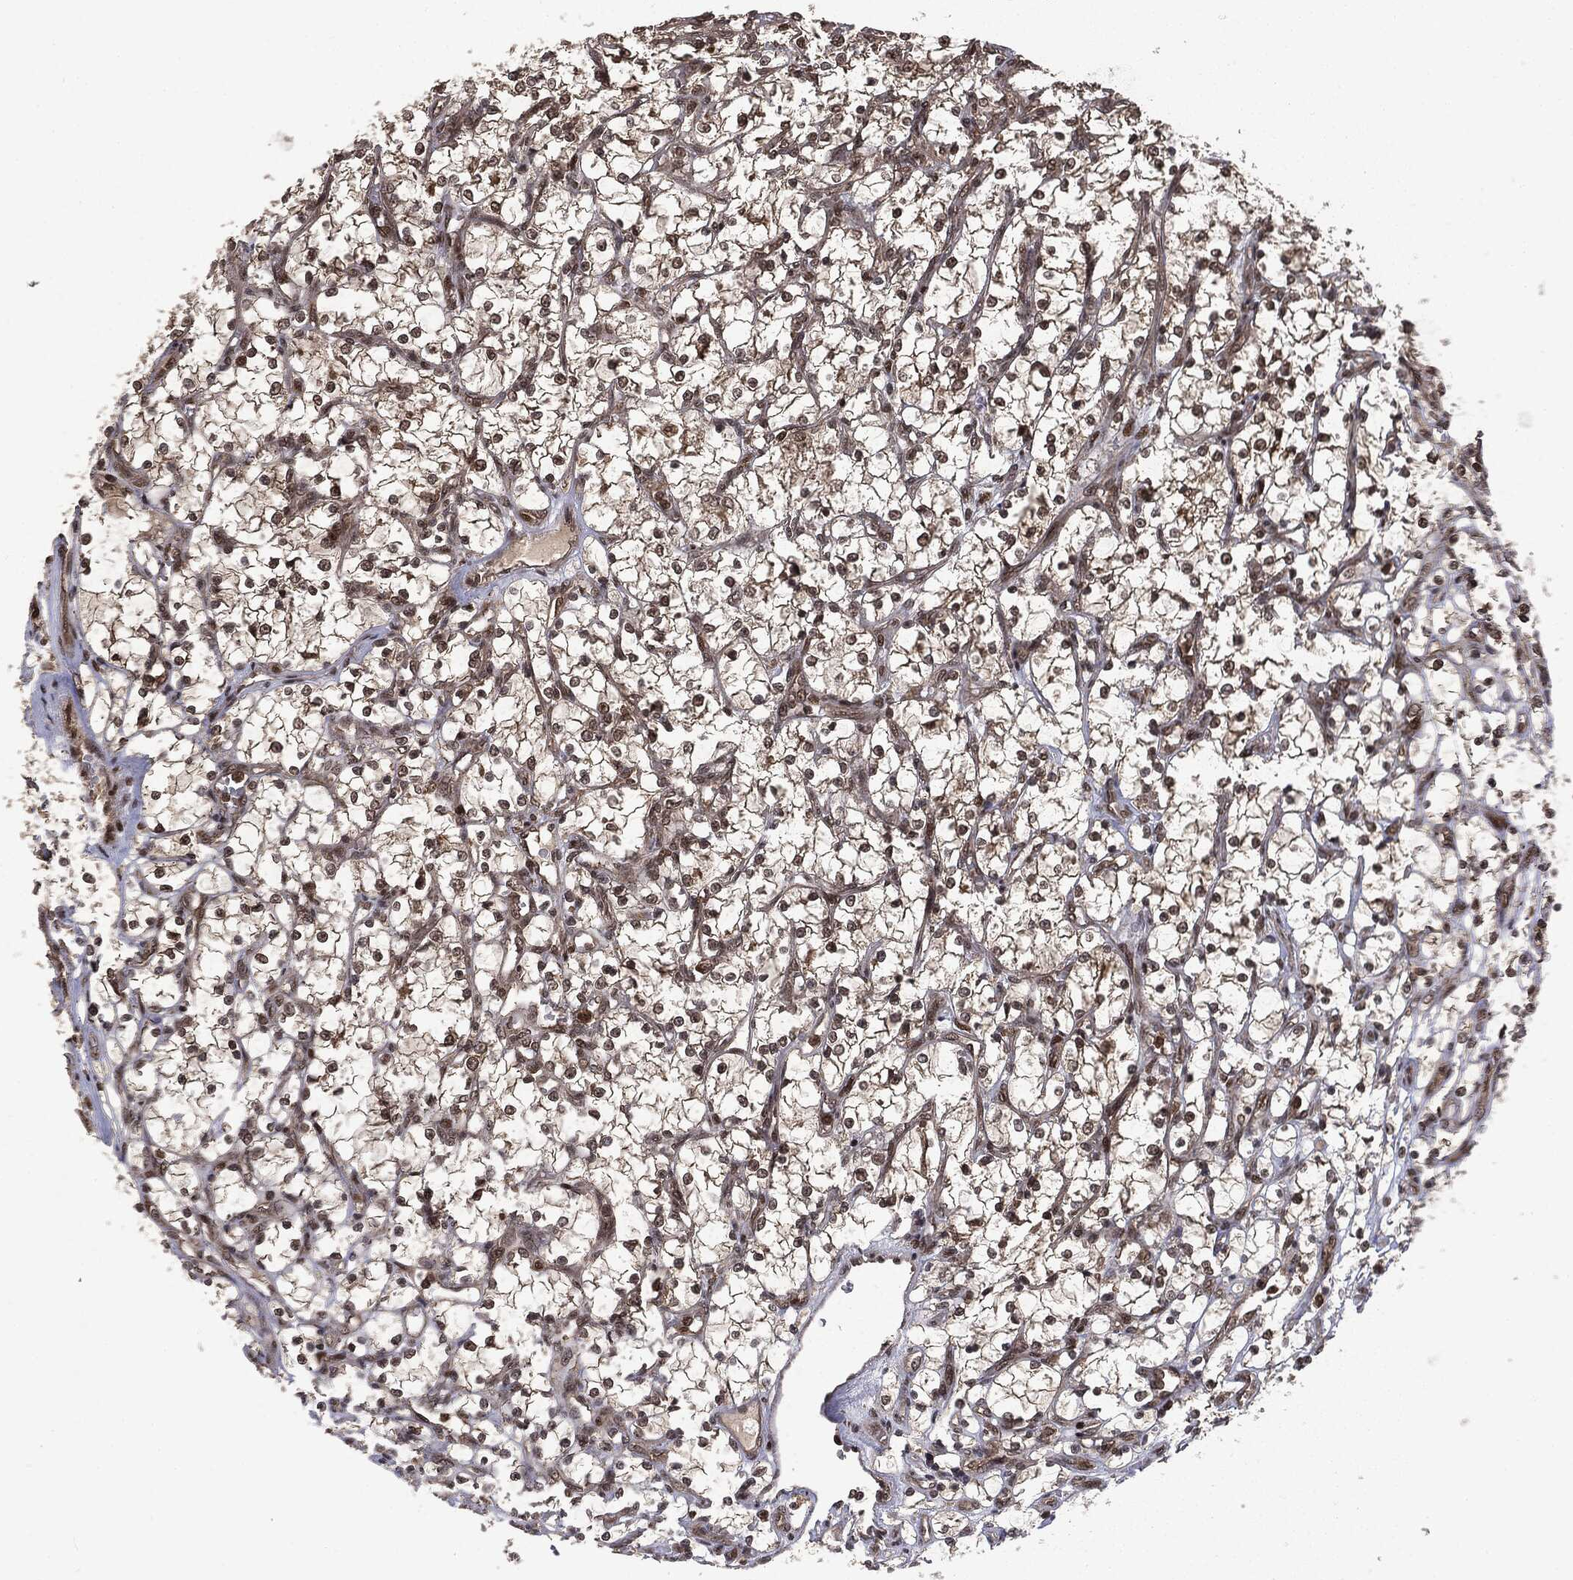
{"staining": {"intensity": "weak", "quantity": "25%-75%", "location": "cytoplasmic/membranous,nuclear"}, "tissue": "renal cancer", "cell_type": "Tumor cells", "image_type": "cancer", "snomed": [{"axis": "morphology", "description": "Adenocarcinoma, NOS"}, {"axis": "topography", "description": "Kidney"}], "caption": "Immunohistochemistry of renal cancer (adenocarcinoma) reveals low levels of weak cytoplasmic/membranous and nuclear staining in about 25%-75% of tumor cells. (Brightfield microscopy of DAB IHC at high magnification).", "gene": "CTDP1", "patient": {"sex": "female", "age": 69}}